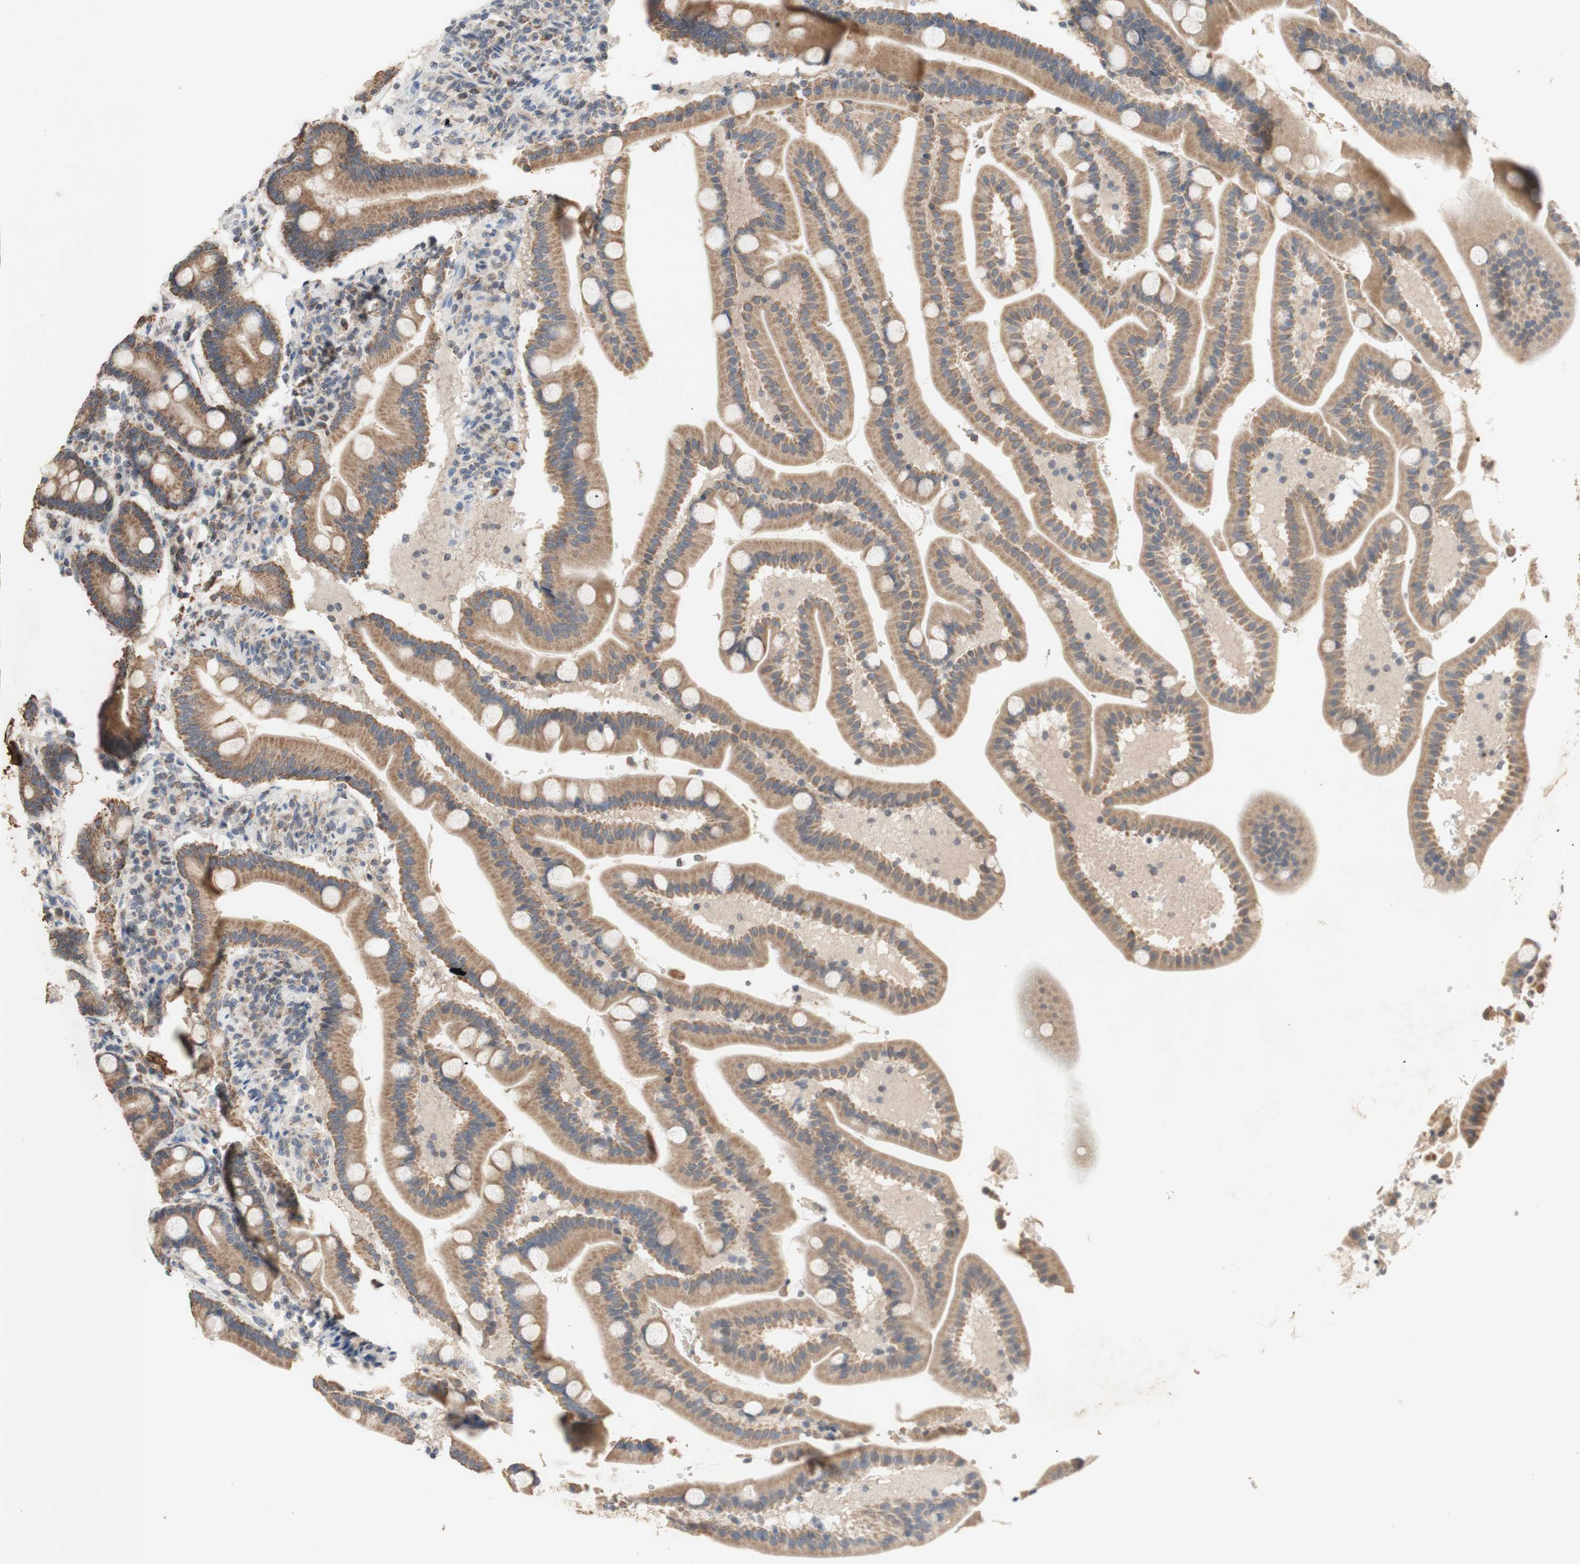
{"staining": {"intensity": "moderate", "quantity": ">75%", "location": "cytoplasmic/membranous"}, "tissue": "duodenum", "cell_type": "Glandular cells", "image_type": "normal", "snomed": [{"axis": "morphology", "description": "Normal tissue, NOS"}, {"axis": "topography", "description": "Duodenum"}], "caption": "A brown stain highlights moderate cytoplasmic/membranous expression of a protein in glandular cells of normal duodenum.", "gene": "PTGIS", "patient": {"sex": "male", "age": 54}}